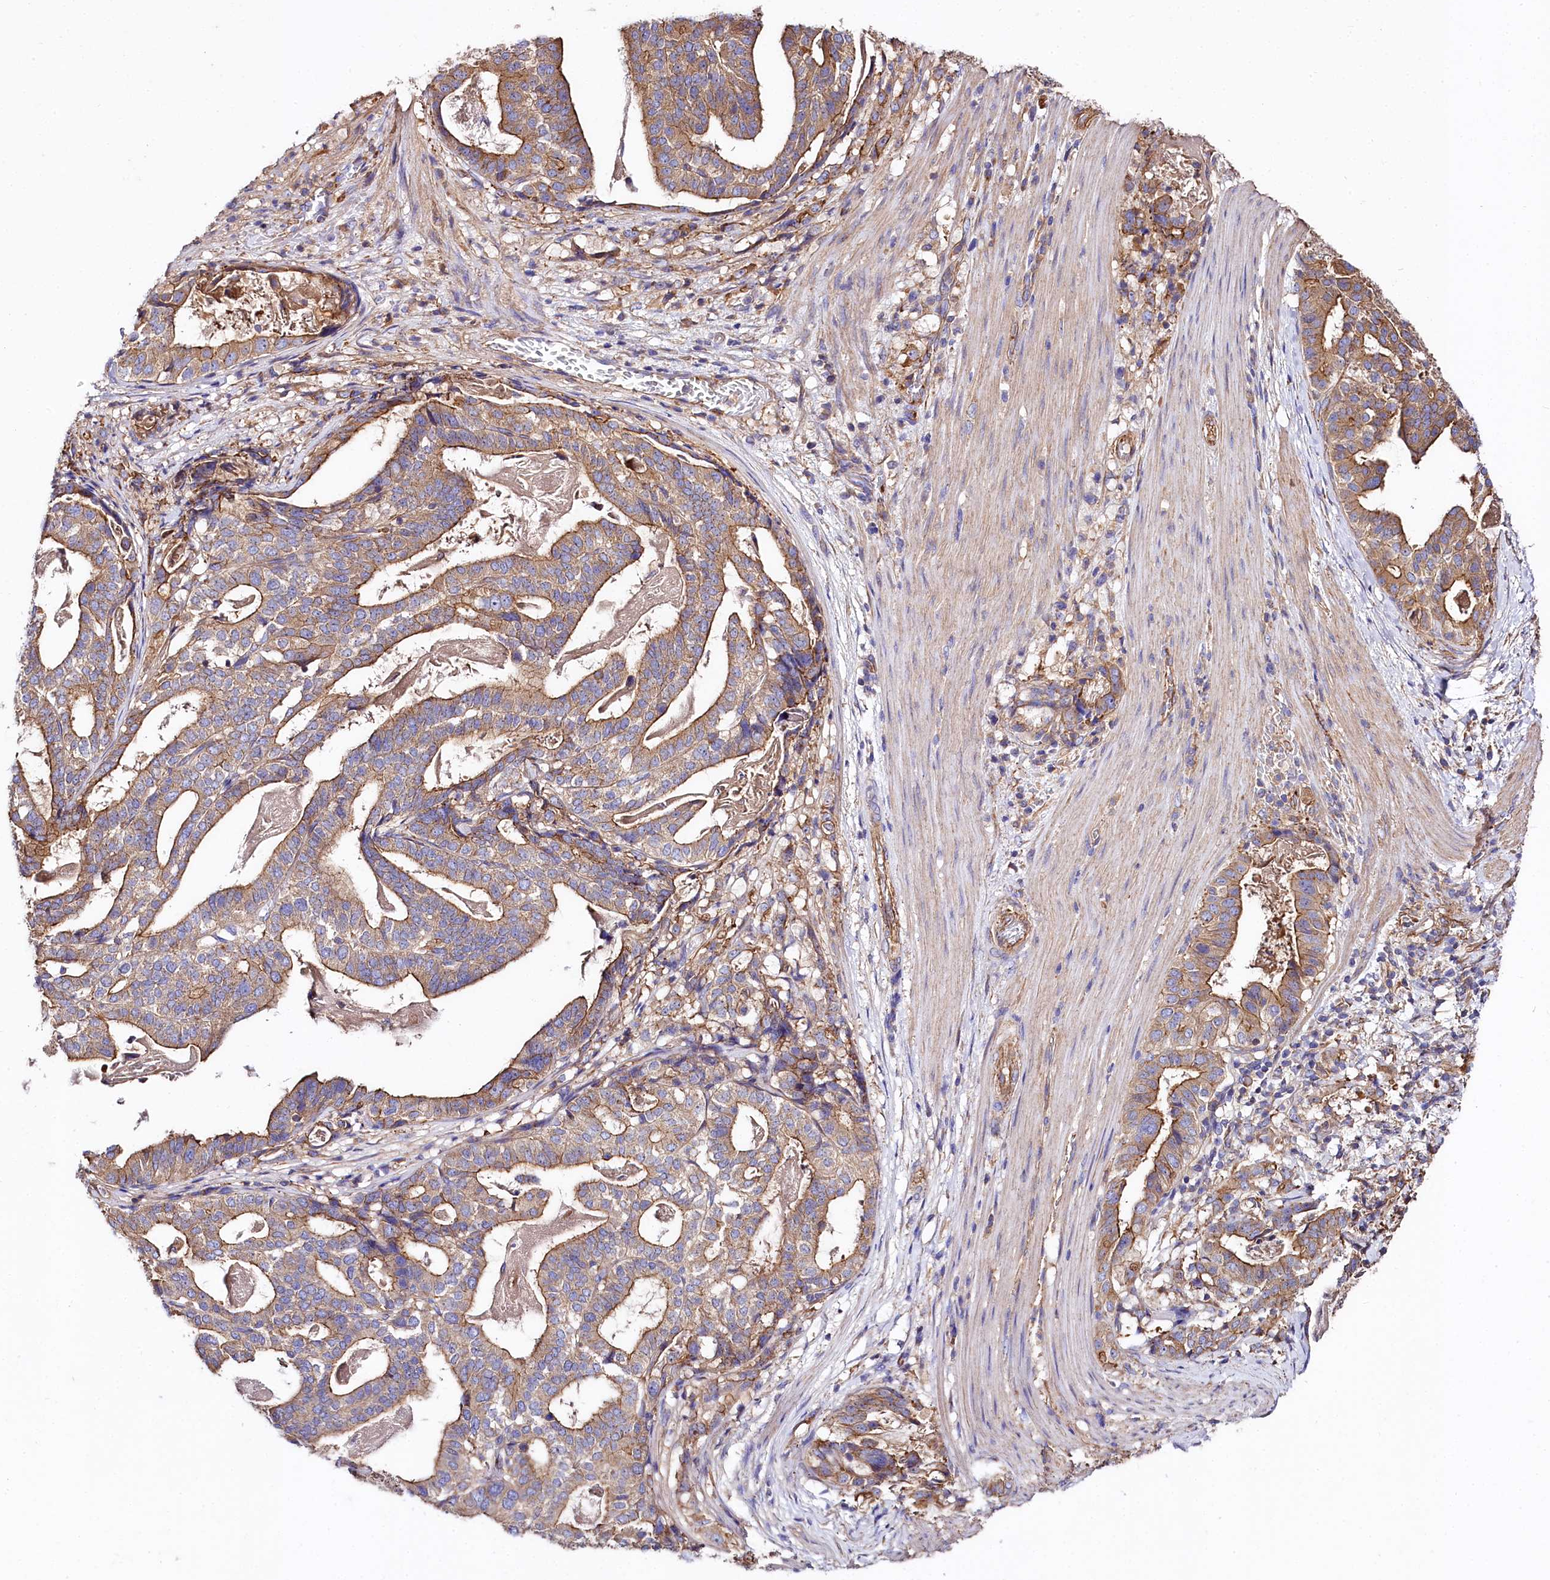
{"staining": {"intensity": "moderate", "quantity": ">75%", "location": "cytoplasmic/membranous"}, "tissue": "stomach cancer", "cell_type": "Tumor cells", "image_type": "cancer", "snomed": [{"axis": "morphology", "description": "Adenocarcinoma, NOS"}, {"axis": "topography", "description": "Stomach"}], "caption": "An IHC histopathology image of tumor tissue is shown. Protein staining in brown shows moderate cytoplasmic/membranous positivity in stomach adenocarcinoma within tumor cells.", "gene": "FCHSD2", "patient": {"sex": "male", "age": 48}}